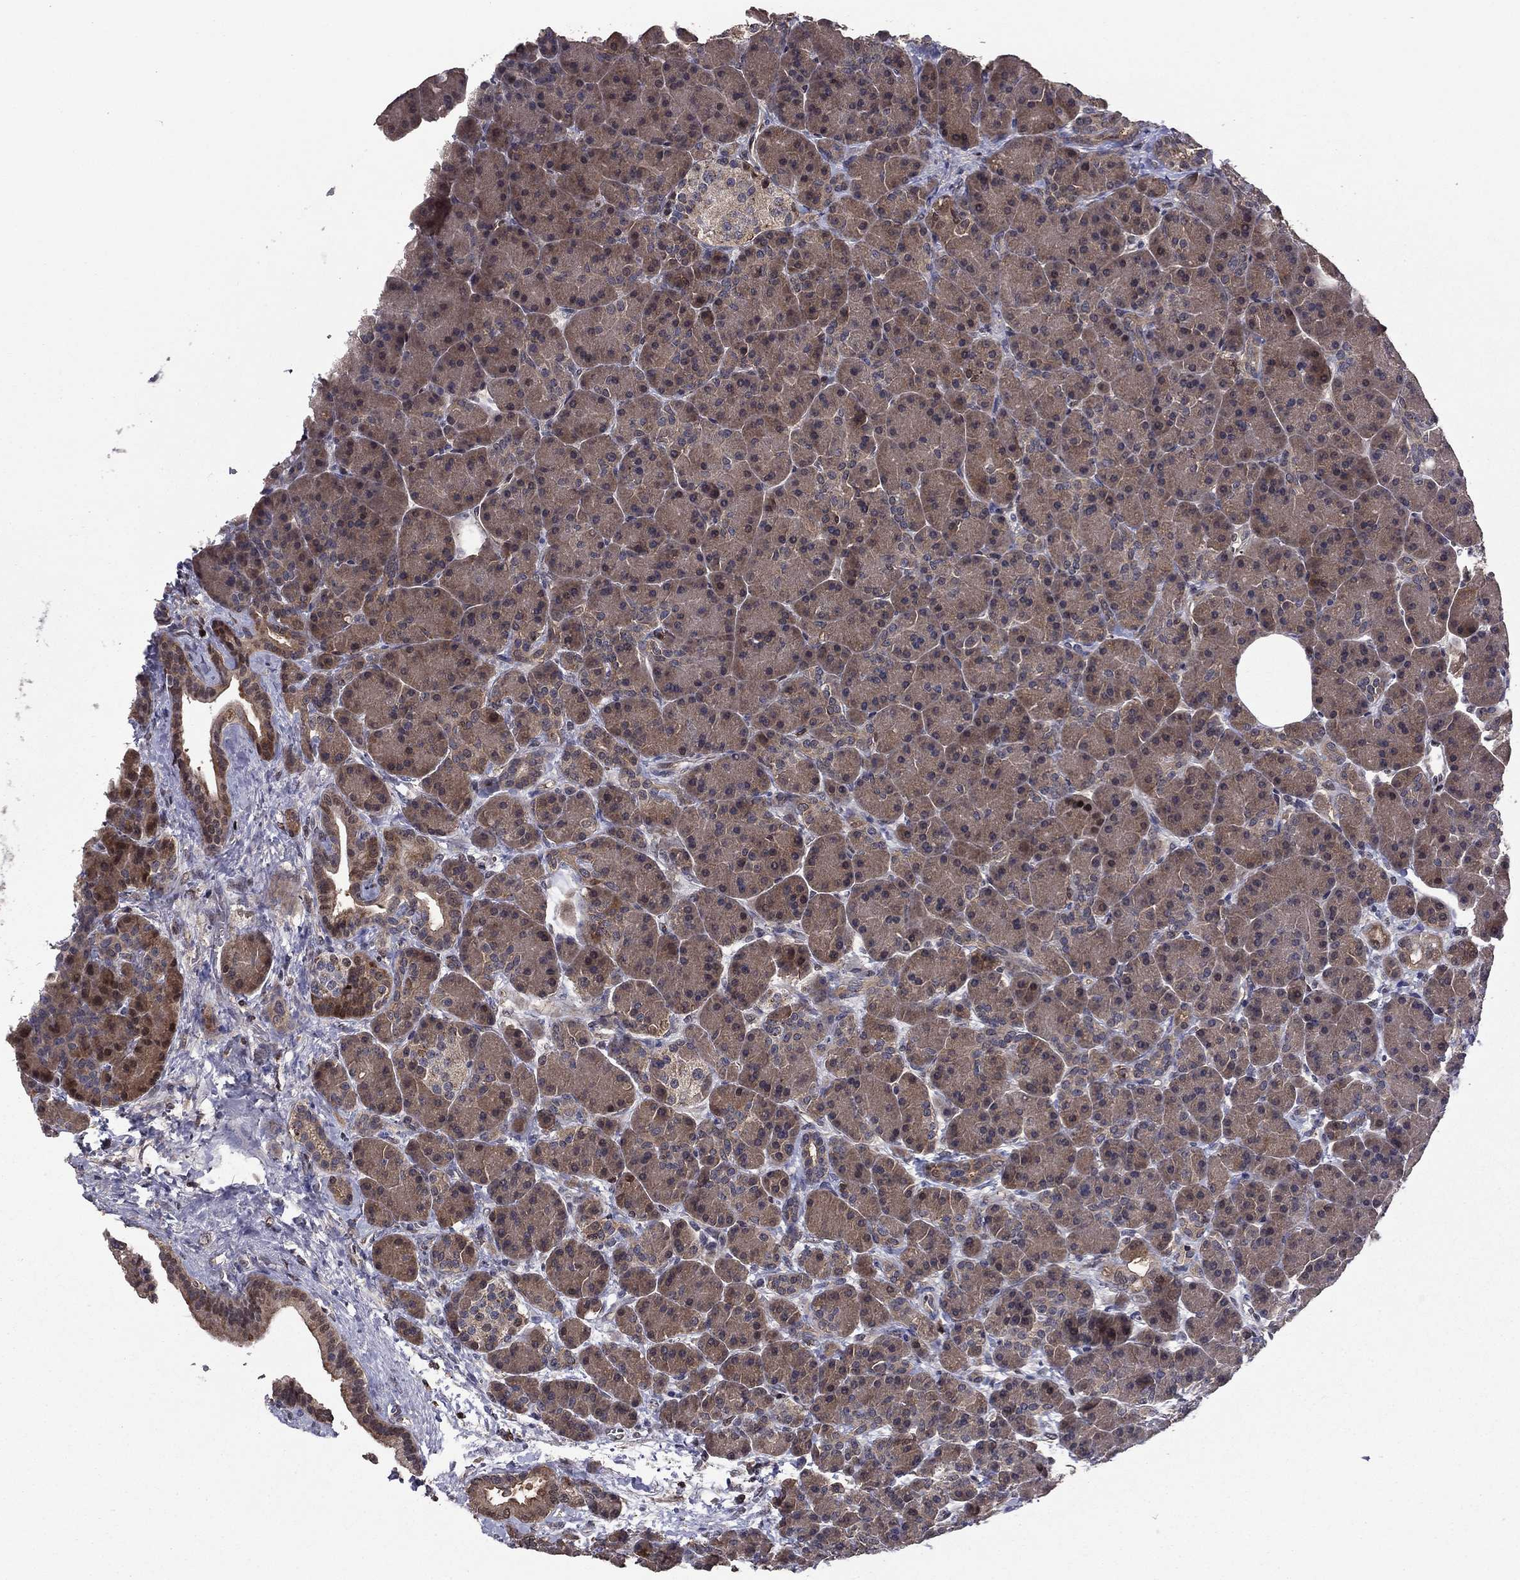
{"staining": {"intensity": "moderate", "quantity": ">75%", "location": "cytoplasmic/membranous"}, "tissue": "pancreas", "cell_type": "Exocrine glandular cells", "image_type": "normal", "snomed": [{"axis": "morphology", "description": "Normal tissue, NOS"}, {"axis": "topography", "description": "Pancreas"}], "caption": "Protein expression analysis of benign human pancreas reveals moderate cytoplasmic/membranous expression in approximately >75% of exocrine glandular cells. (brown staining indicates protein expression, while blue staining denotes nuclei).", "gene": "APPBP2", "patient": {"sex": "female", "age": 63}}